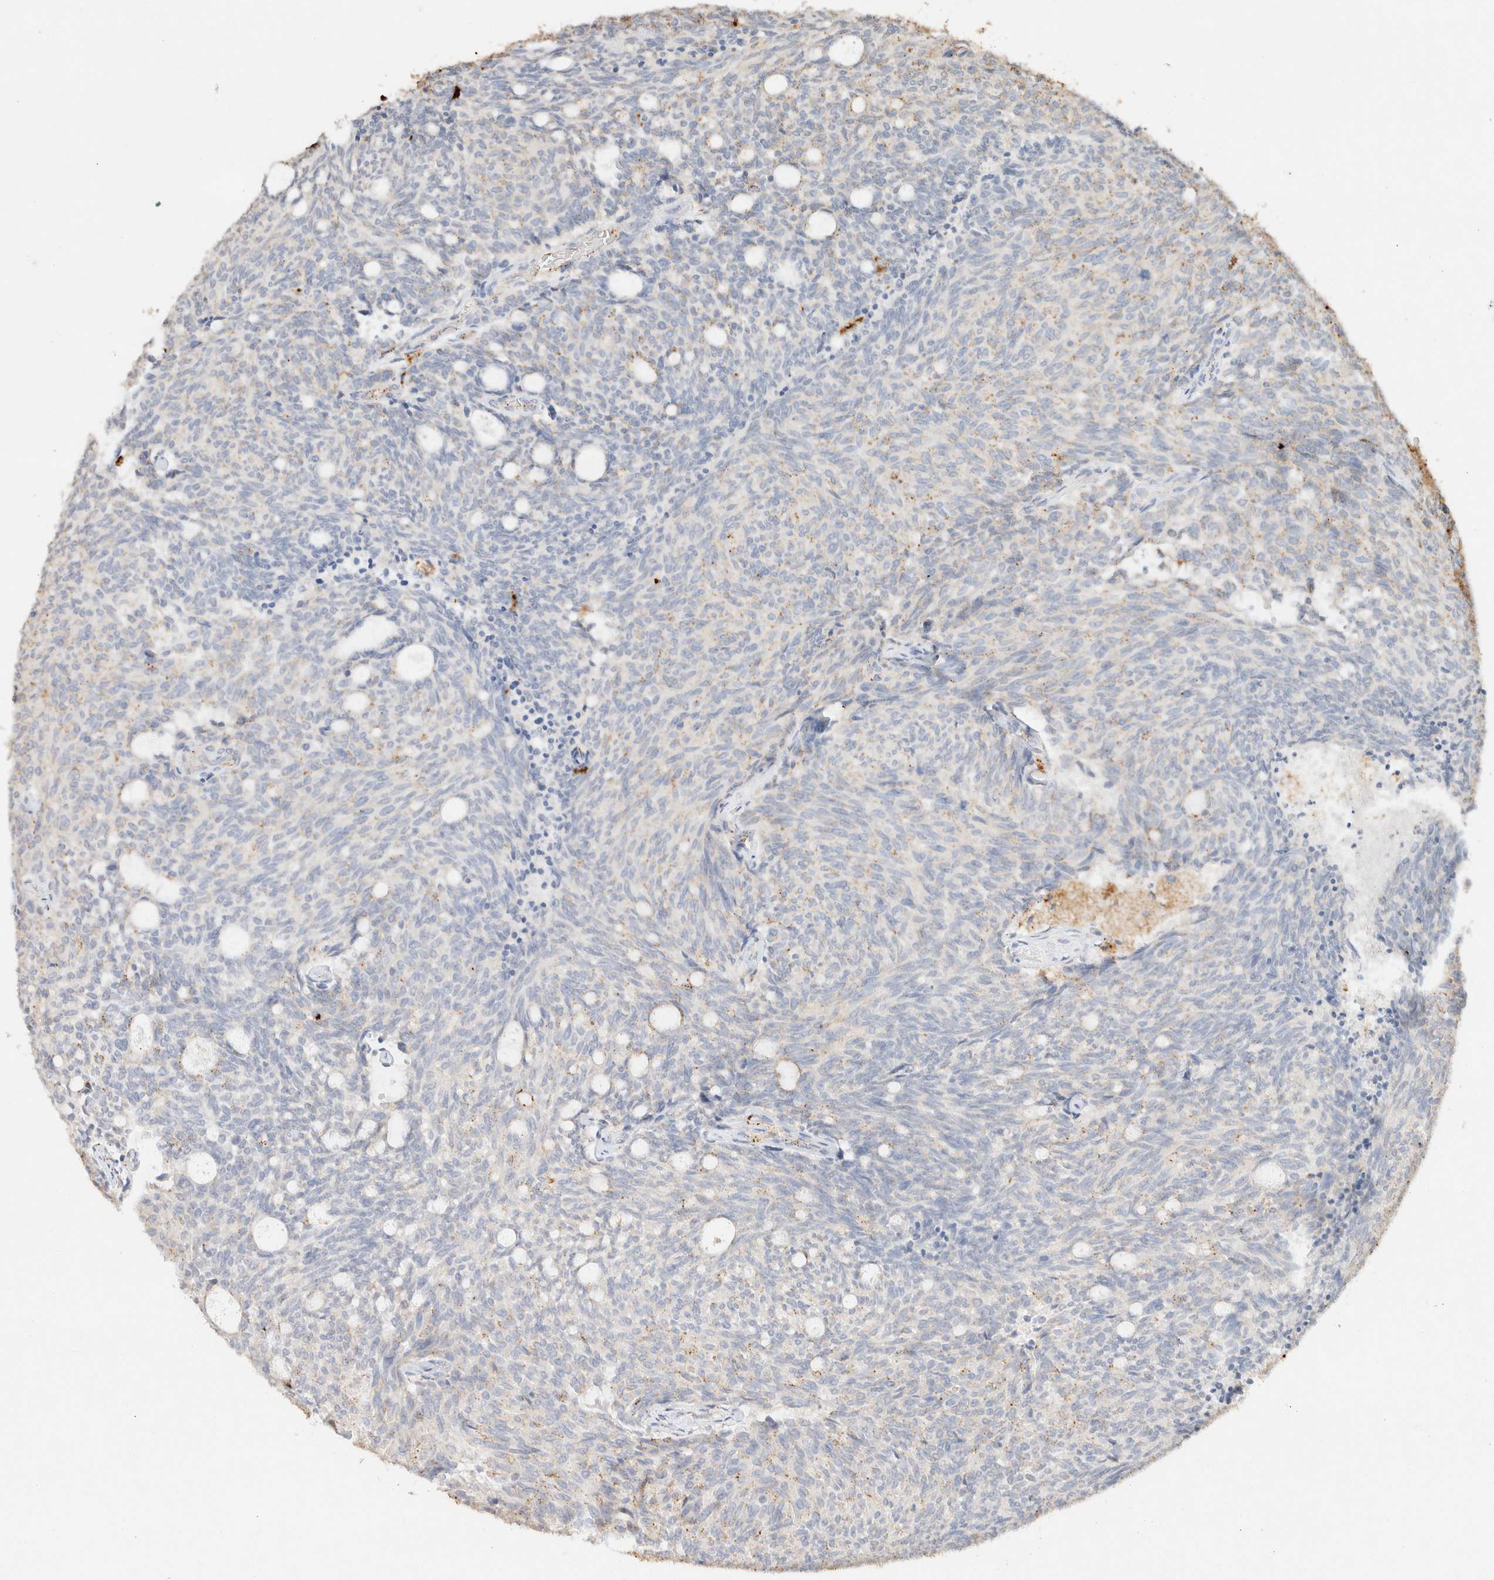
{"staining": {"intensity": "weak", "quantity": "<25%", "location": "cytoplasmic/membranous"}, "tissue": "carcinoid", "cell_type": "Tumor cells", "image_type": "cancer", "snomed": [{"axis": "morphology", "description": "Carcinoid, malignant, NOS"}, {"axis": "topography", "description": "Pancreas"}], "caption": "Immunohistochemical staining of carcinoid reveals no significant staining in tumor cells.", "gene": "CTSC", "patient": {"sex": "female", "age": 54}}